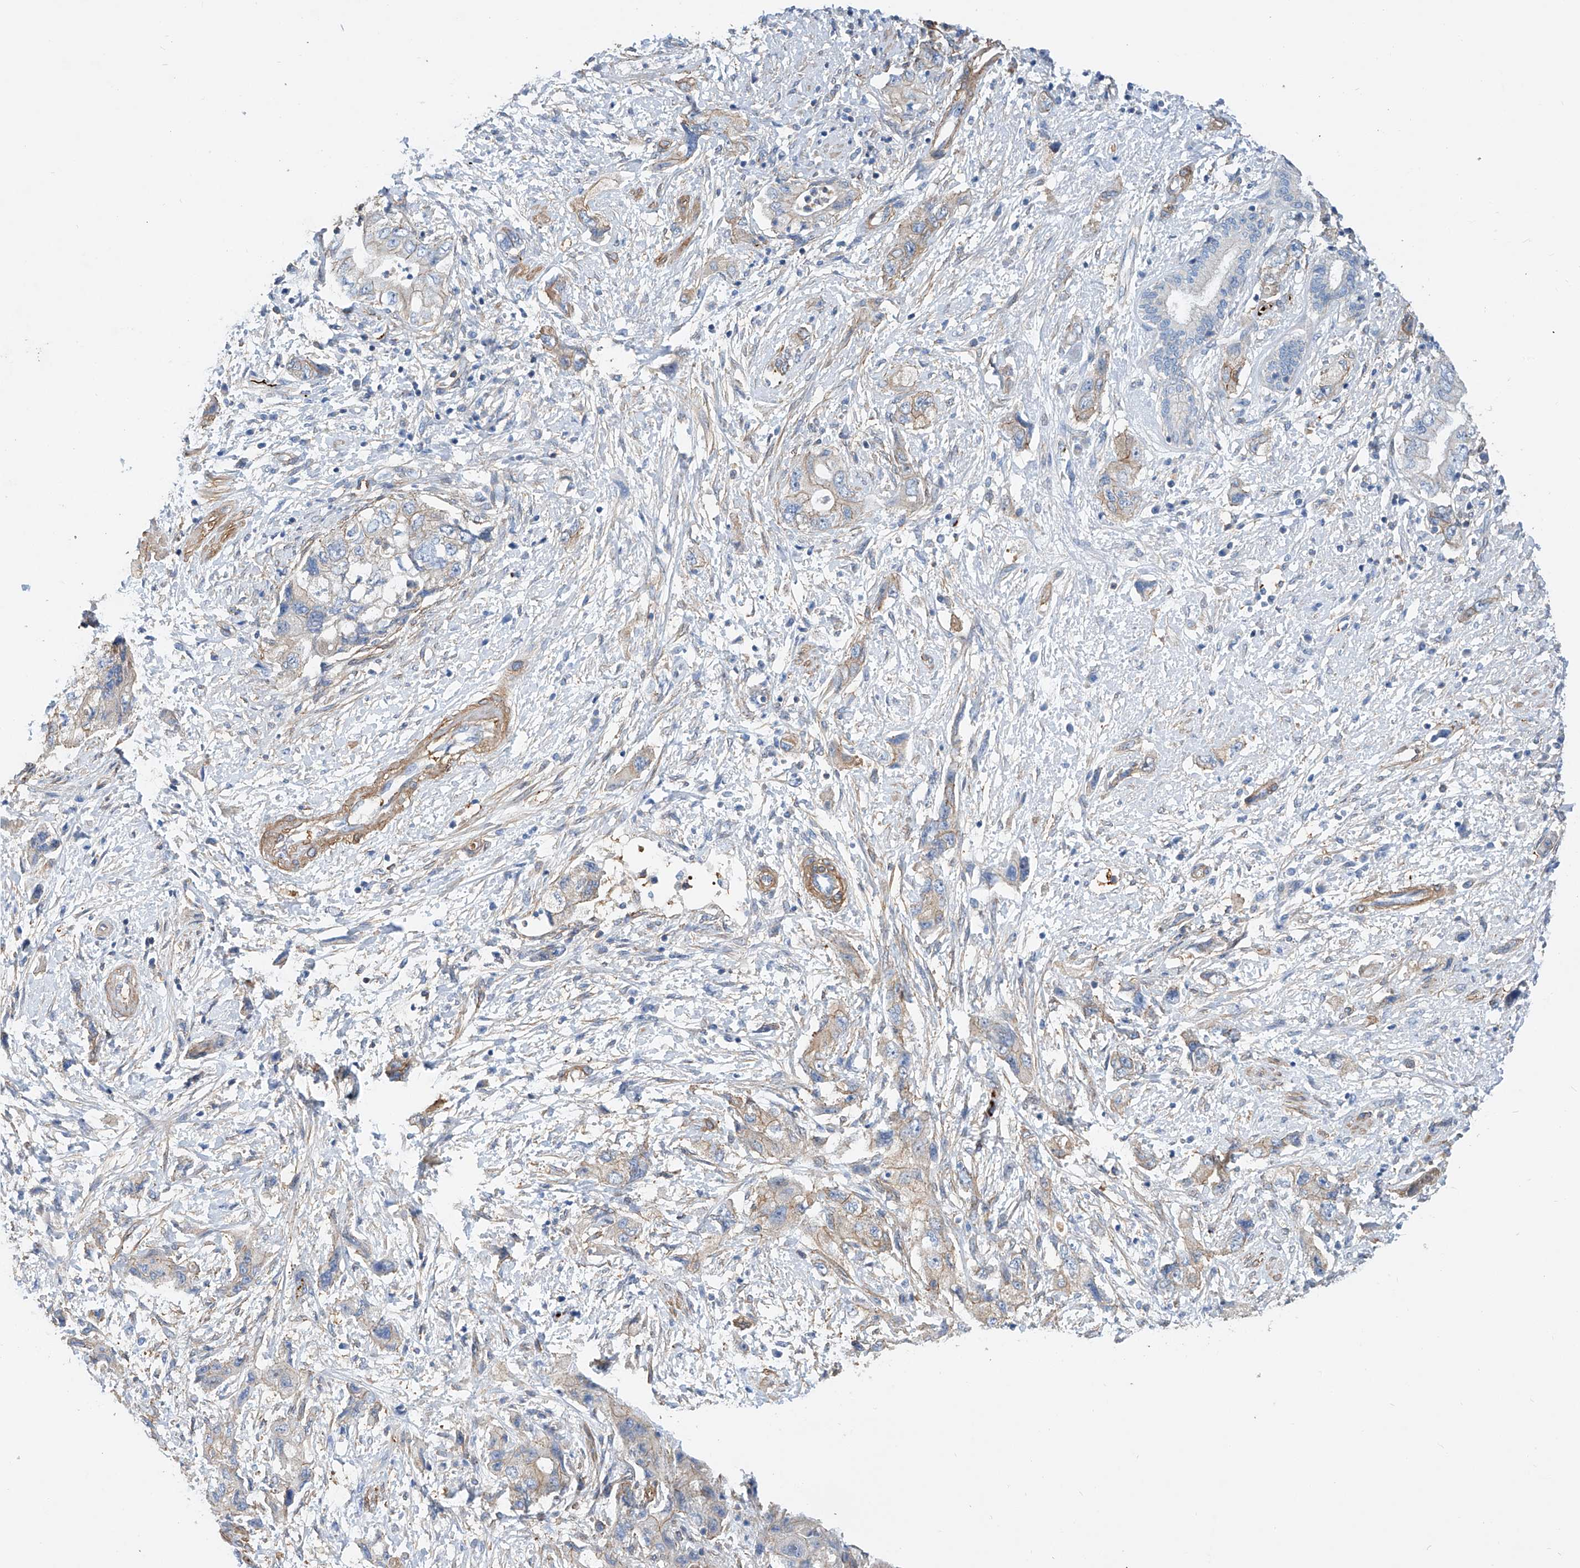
{"staining": {"intensity": "moderate", "quantity": "<25%", "location": "cytoplasmic/membranous"}, "tissue": "pancreatic cancer", "cell_type": "Tumor cells", "image_type": "cancer", "snomed": [{"axis": "morphology", "description": "Adenocarcinoma, NOS"}, {"axis": "topography", "description": "Pancreas"}], "caption": "Approximately <25% of tumor cells in pancreatic adenocarcinoma show moderate cytoplasmic/membranous protein positivity as visualized by brown immunohistochemical staining.", "gene": "TAS2R60", "patient": {"sex": "female", "age": 73}}